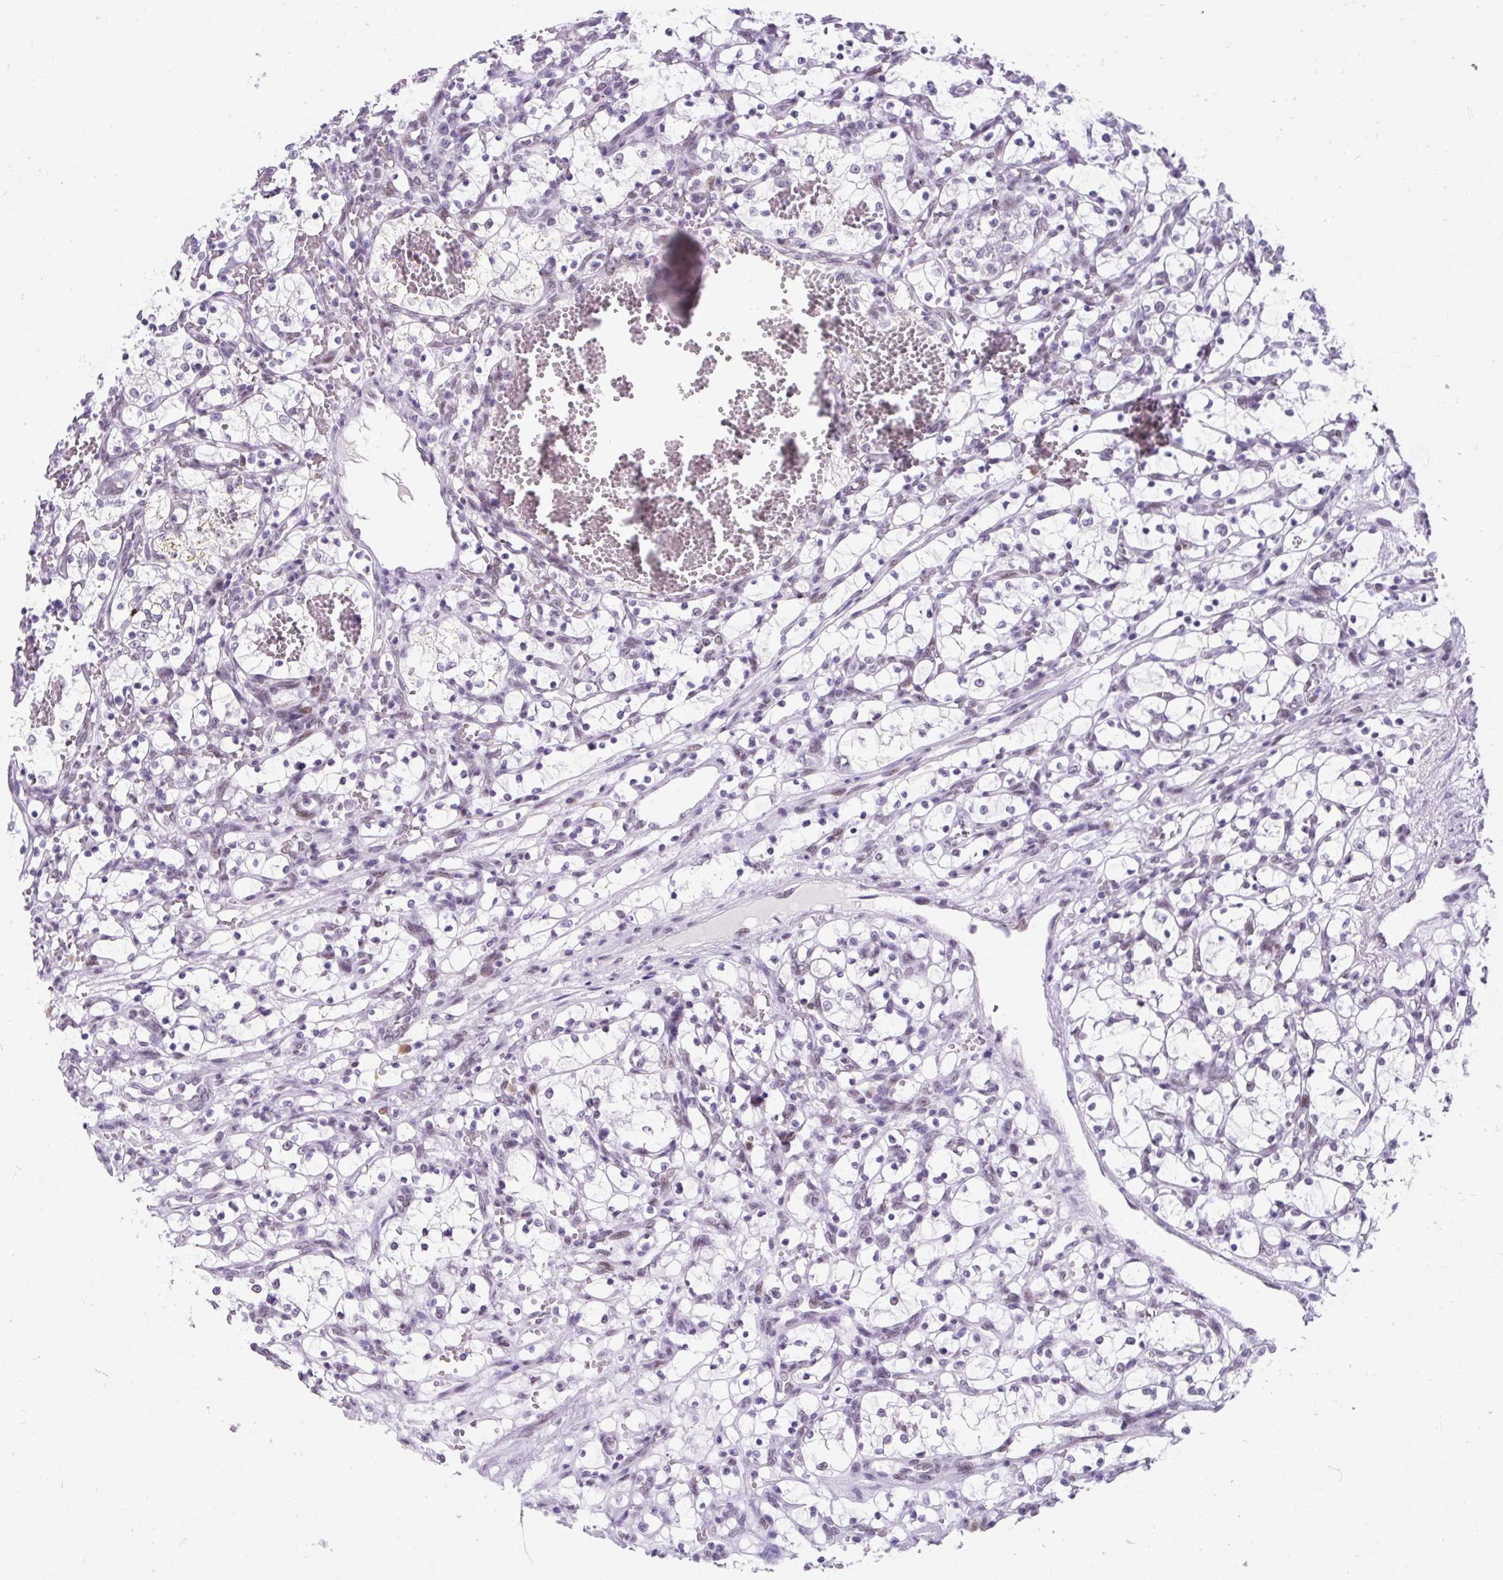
{"staining": {"intensity": "negative", "quantity": "none", "location": "none"}, "tissue": "renal cancer", "cell_type": "Tumor cells", "image_type": "cancer", "snomed": [{"axis": "morphology", "description": "Adenocarcinoma, NOS"}, {"axis": "topography", "description": "Kidney"}], "caption": "IHC micrograph of human renal cancer stained for a protein (brown), which demonstrates no positivity in tumor cells.", "gene": "PLCXD2", "patient": {"sex": "female", "age": 69}}